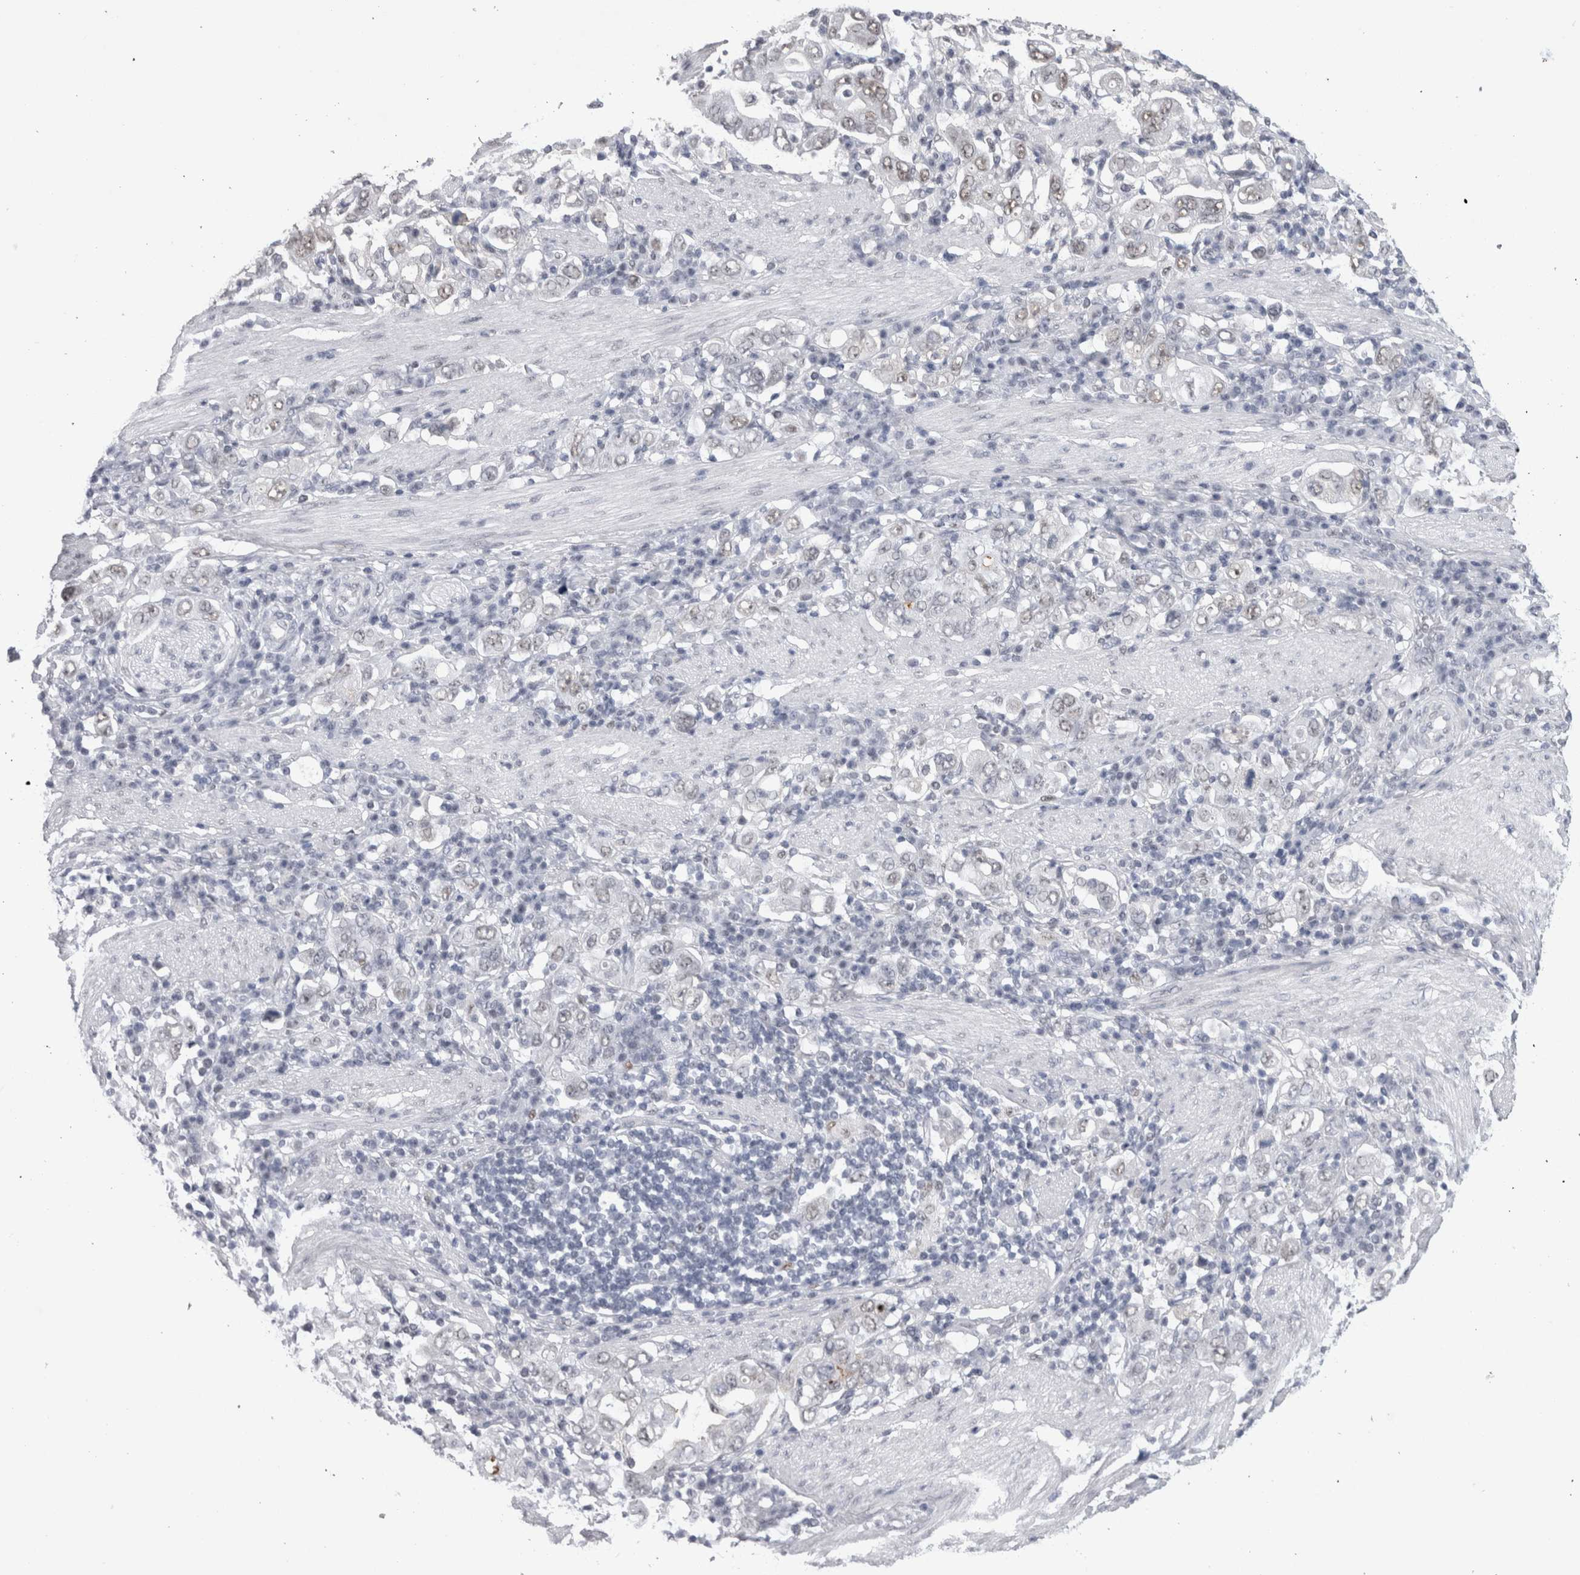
{"staining": {"intensity": "weak", "quantity": "<25%", "location": "nuclear"}, "tissue": "stomach cancer", "cell_type": "Tumor cells", "image_type": "cancer", "snomed": [{"axis": "morphology", "description": "Adenocarcinoma, NOS"}, {"axis": "topography", "description": "Stomach, upper"}], "caption": "Adenocarcinoma (stomach) was stained to show a protein in brown. There is no significant staining in tumor cells.", "gene": "API5", "patient": {"sex": "male", "age": 62}}